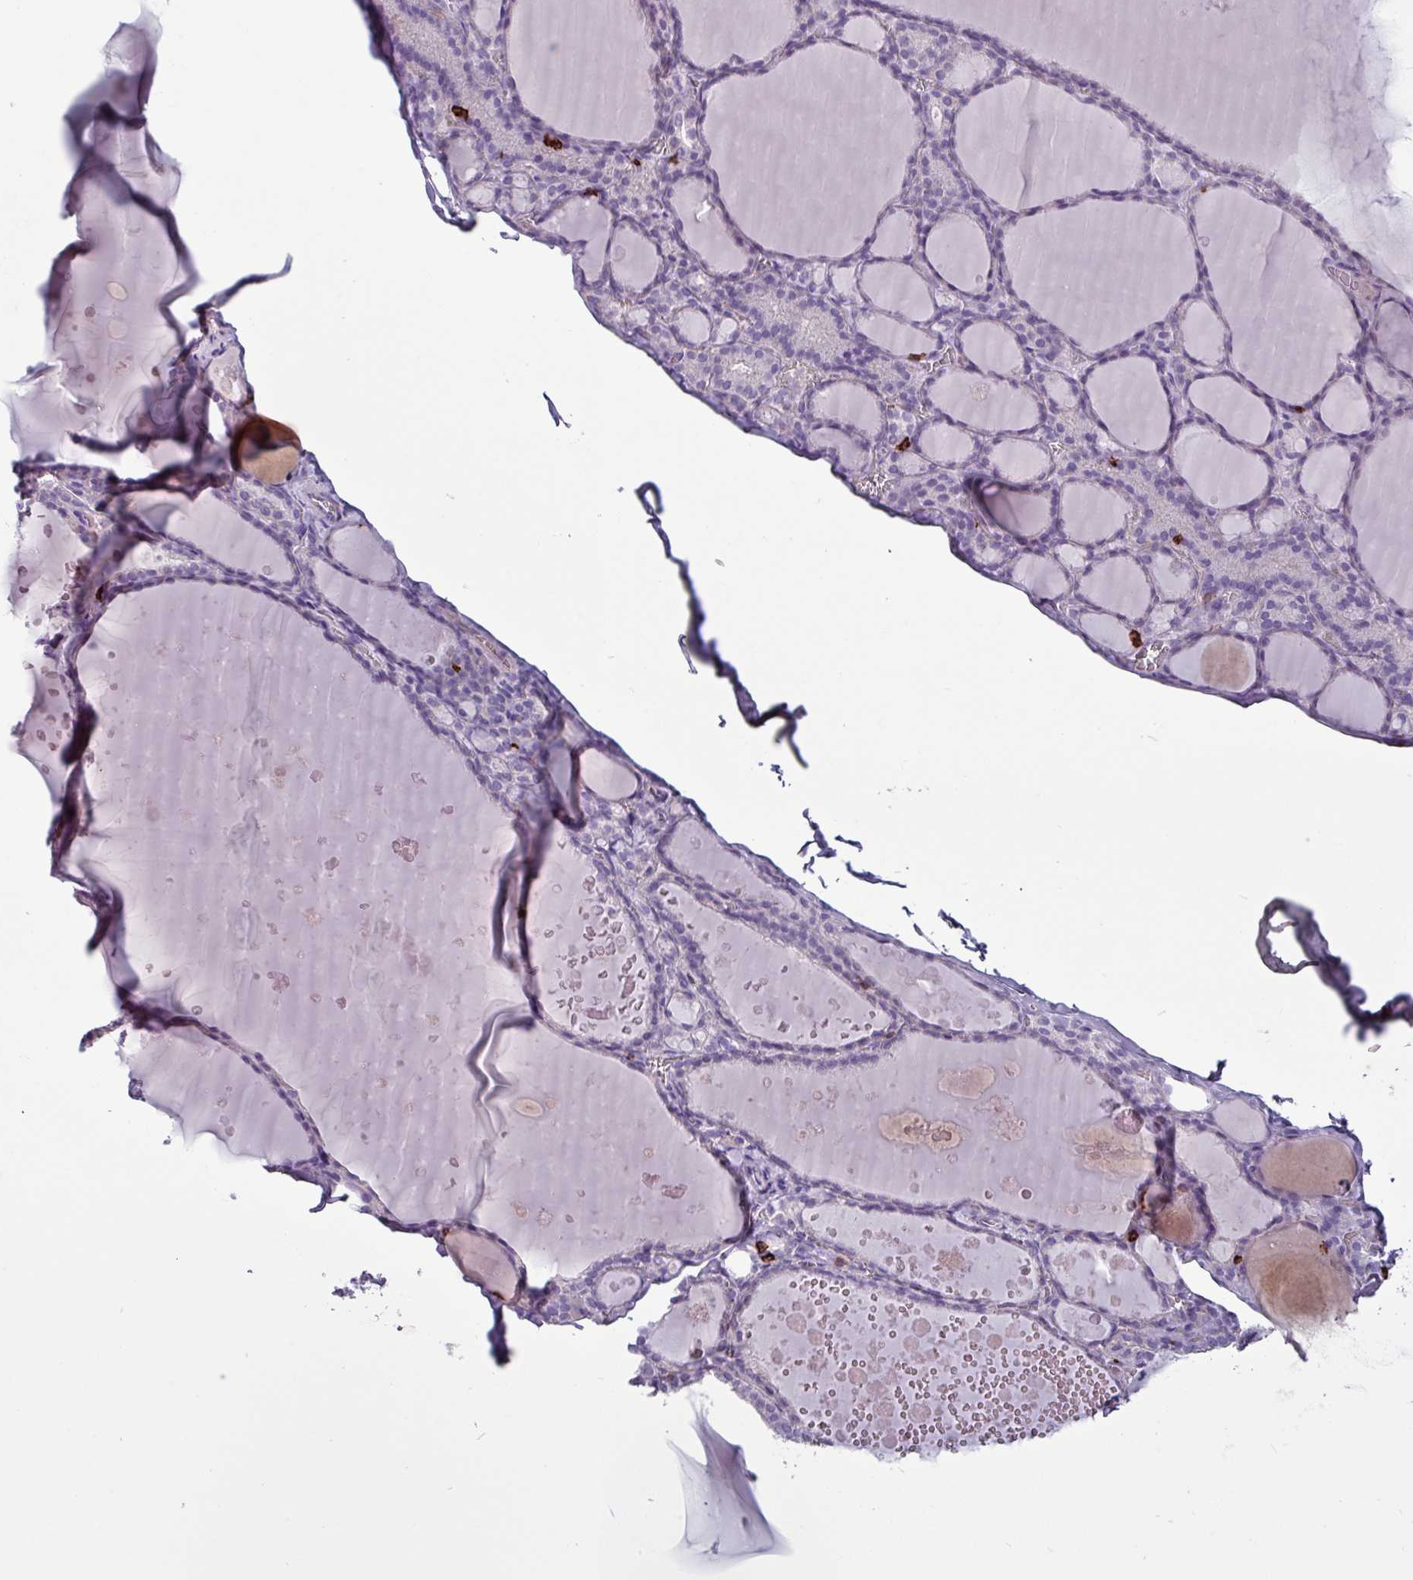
{"staining": {"intensity": "negative", "quantity": "none", "location": "none"}, "tissue": "thyroid gland", "cell_type": "Glandular cells", "image_type": "normal", "snomed": [{"axis": "morphology", "description": "Normal tissue, NOS"}, {"axis": "topography", "description": "Thyroid gland"}], "caption": "An image of human thyroid gland is negative for staining in glandular cells. (DAB (3,3'-diaminobenzidine) IHC, high magnification).", "gene": "CD8A", "patient": {"sex": "male", "age": 56}}